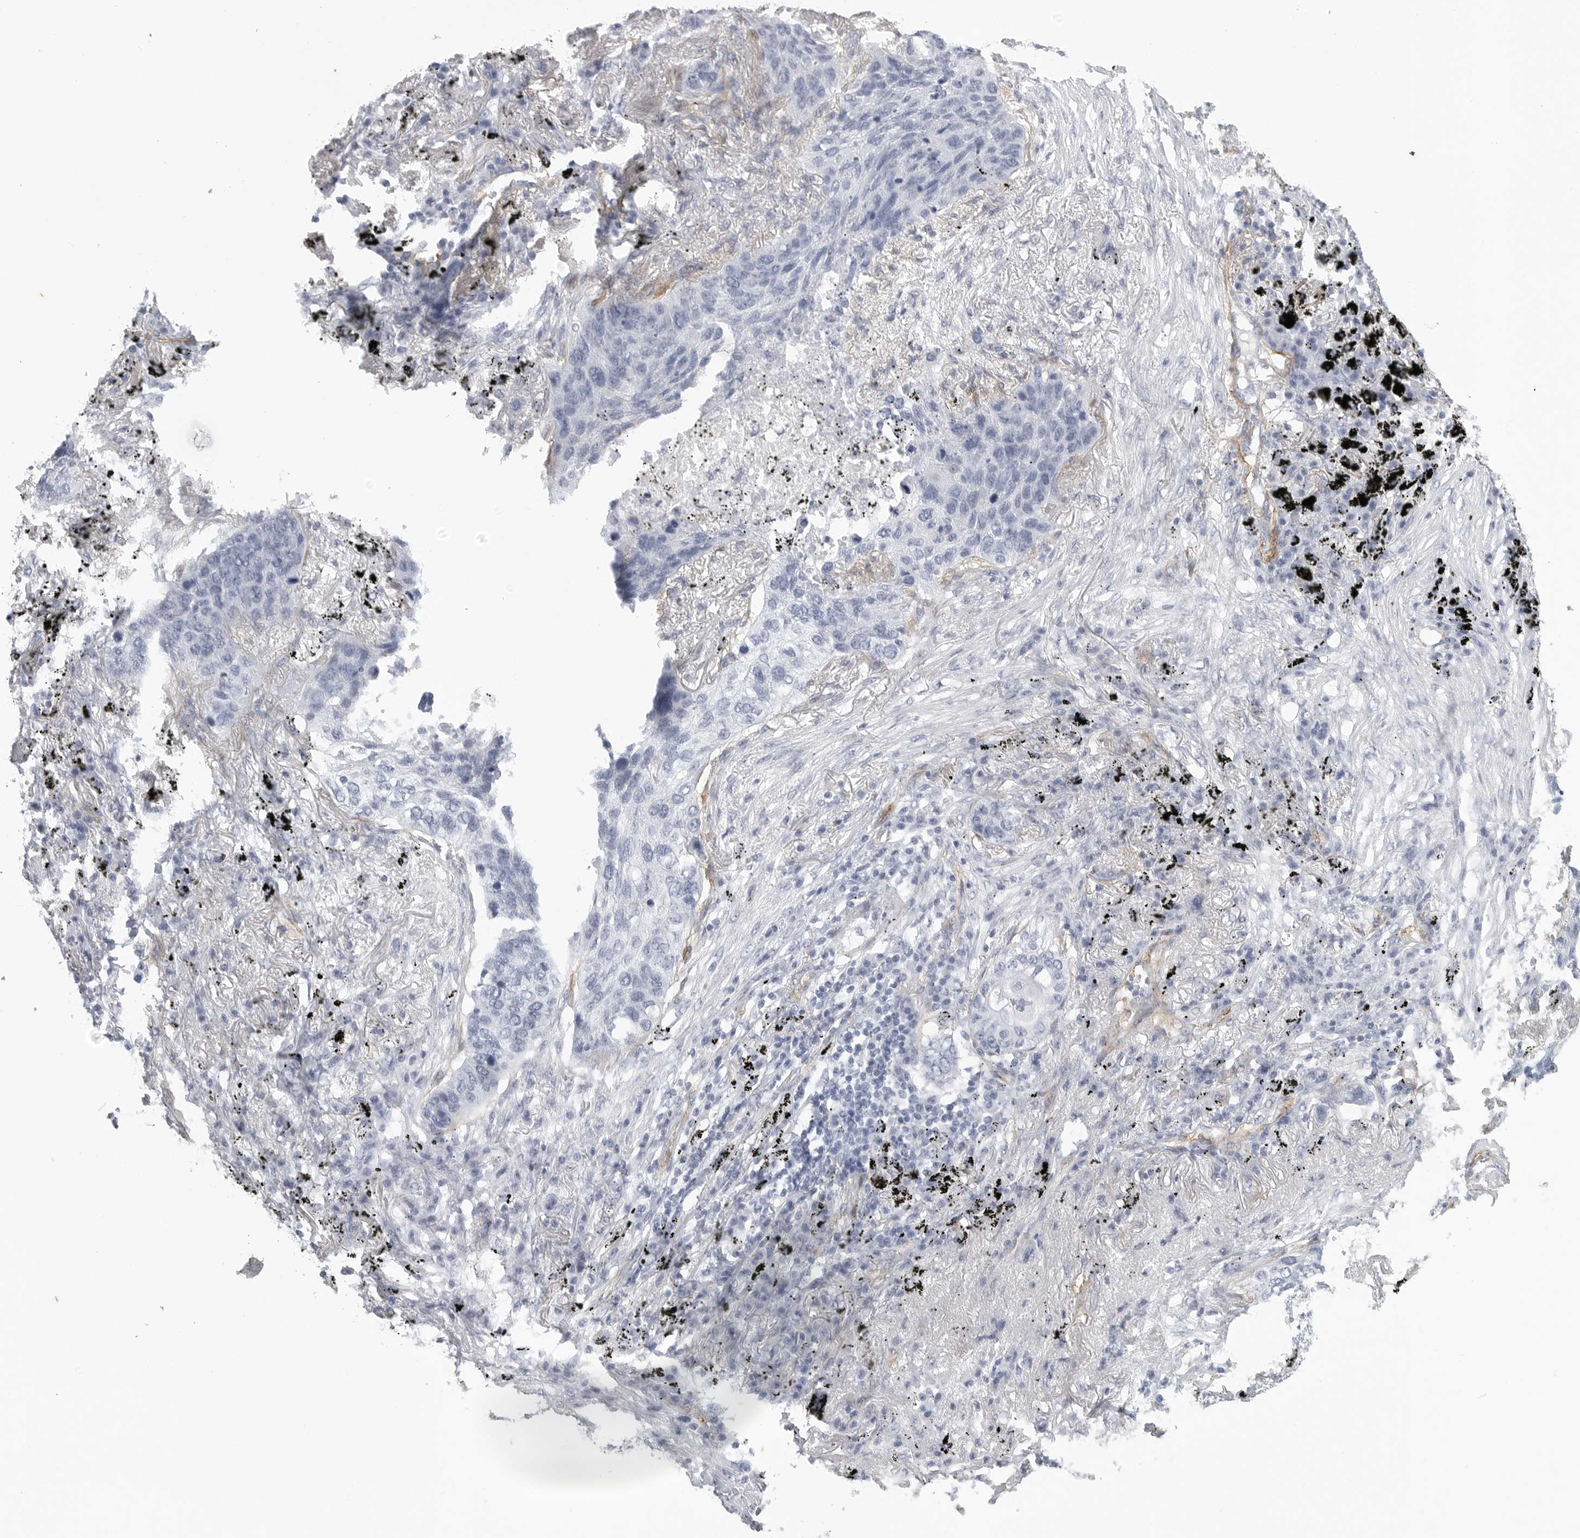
{"staining": {"intensity": "negative", "quantity": "none", "location": "none"}, "tissue": "lung cancer", "cell_type": "Tumor cells", "image_type": "cancer", "snomed": [{"axis": "morphology", "description": "Squamous cell carcinoma, NOS"}, {"axis": "topography", "description": "Lung"}], "caption": "A photomicrograph of lung cancer stained for a protein exhibits no brown staining in tumor cells. (Brightfield microscopy of DAB immunohistochemistry at high magnification).", "gene": "TNR", "patient": {"sex": "female", "age": 63}}